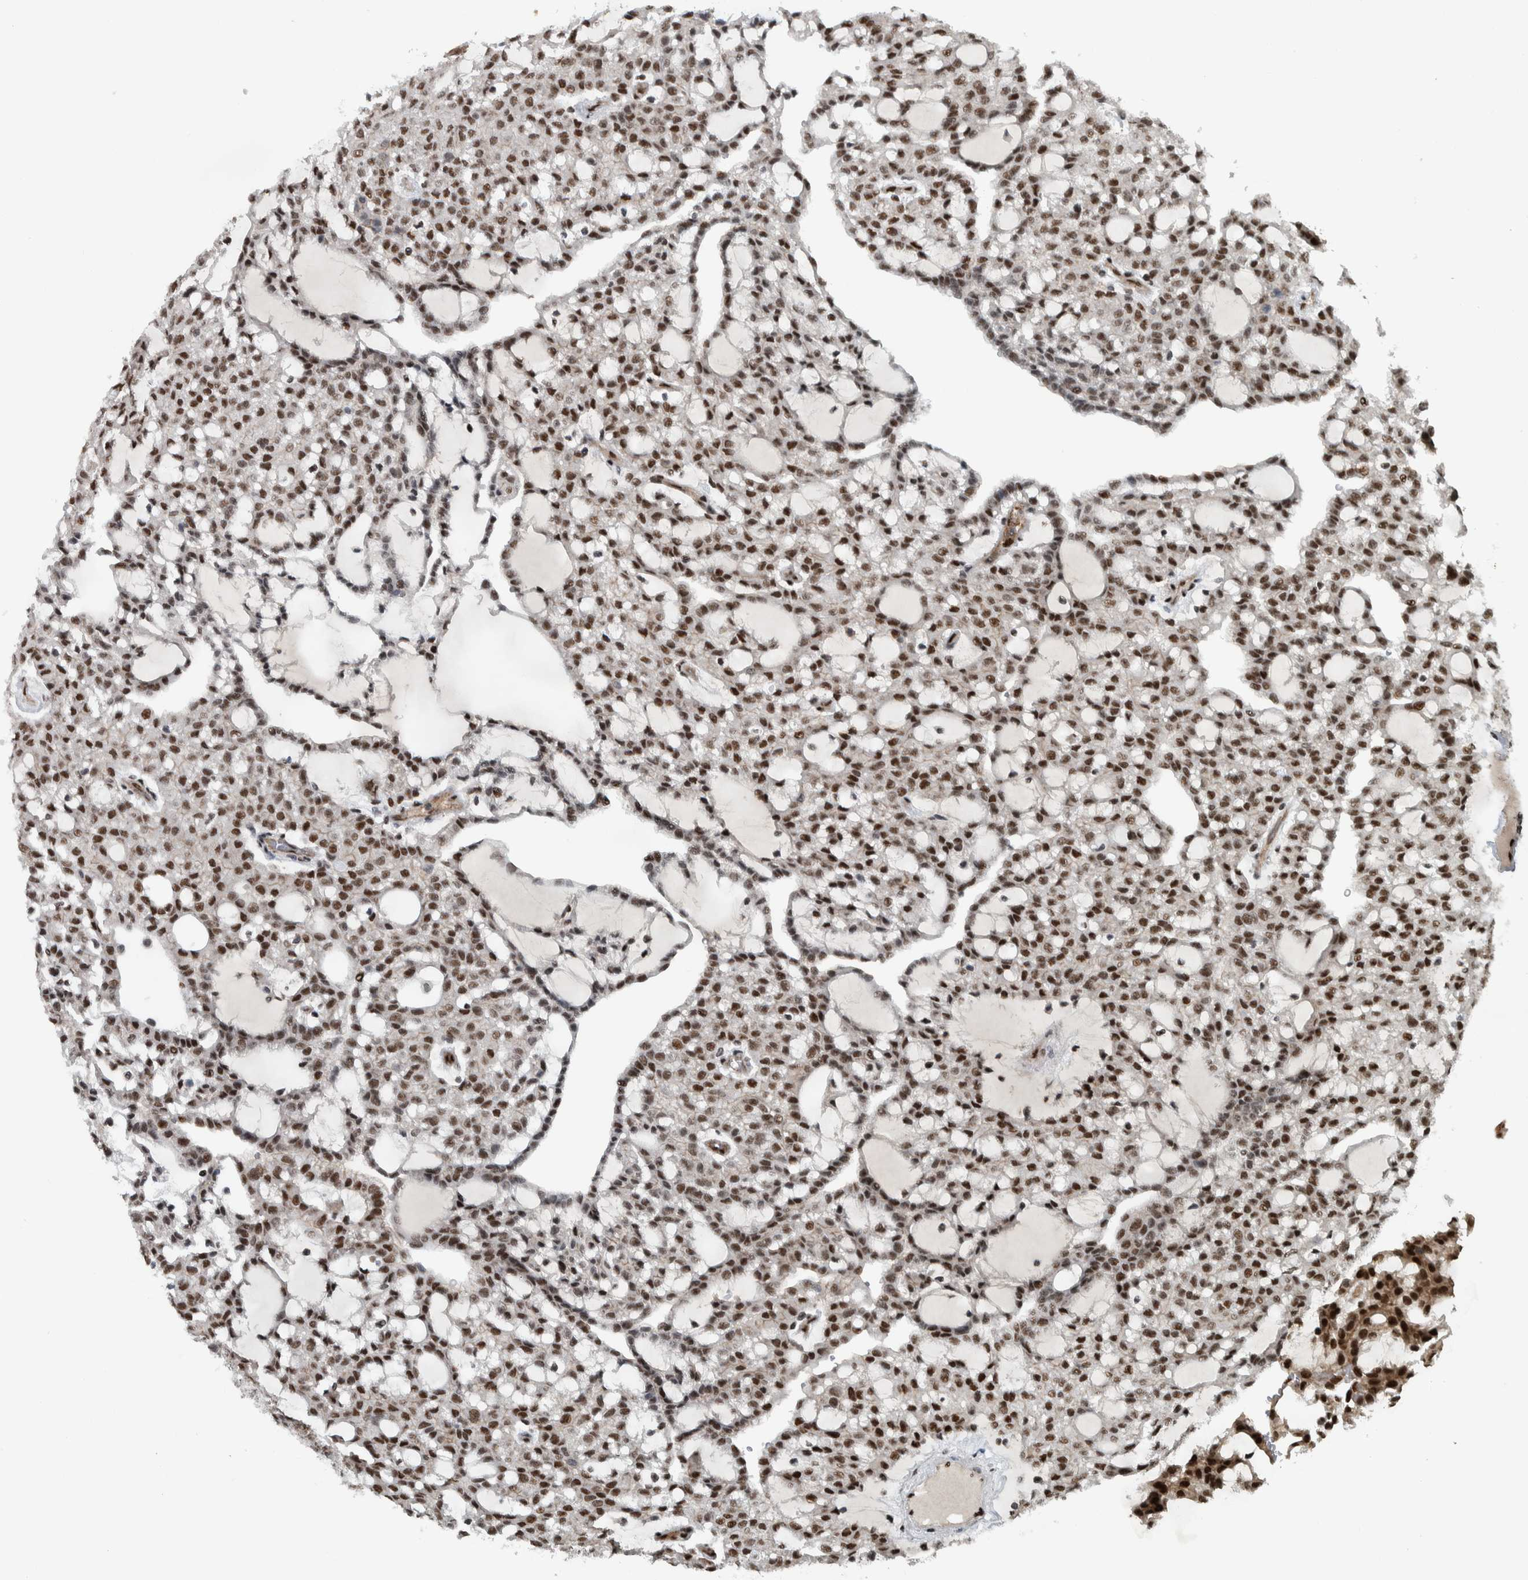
{"staining": {"intensity": "strong", "quantity": ">75%", "location": "nuclear"}, "tissue": "renal cancer", "cell_type": "Tumor cells", "image_type": "cancer", "snomed": [{"axis": "morphology", "description": "Adenocarcinoma, NOS"}, {"axis": "topography", "description": "Kidney"}], "caption": "Immunohistochemical staining of renal cancer (adenocarcinoma) displays high levels of strong nuclear staining in about >75% of tumor cells.", "gene": "FAM135B", "patient": {"sex": "male", "age": 63}}